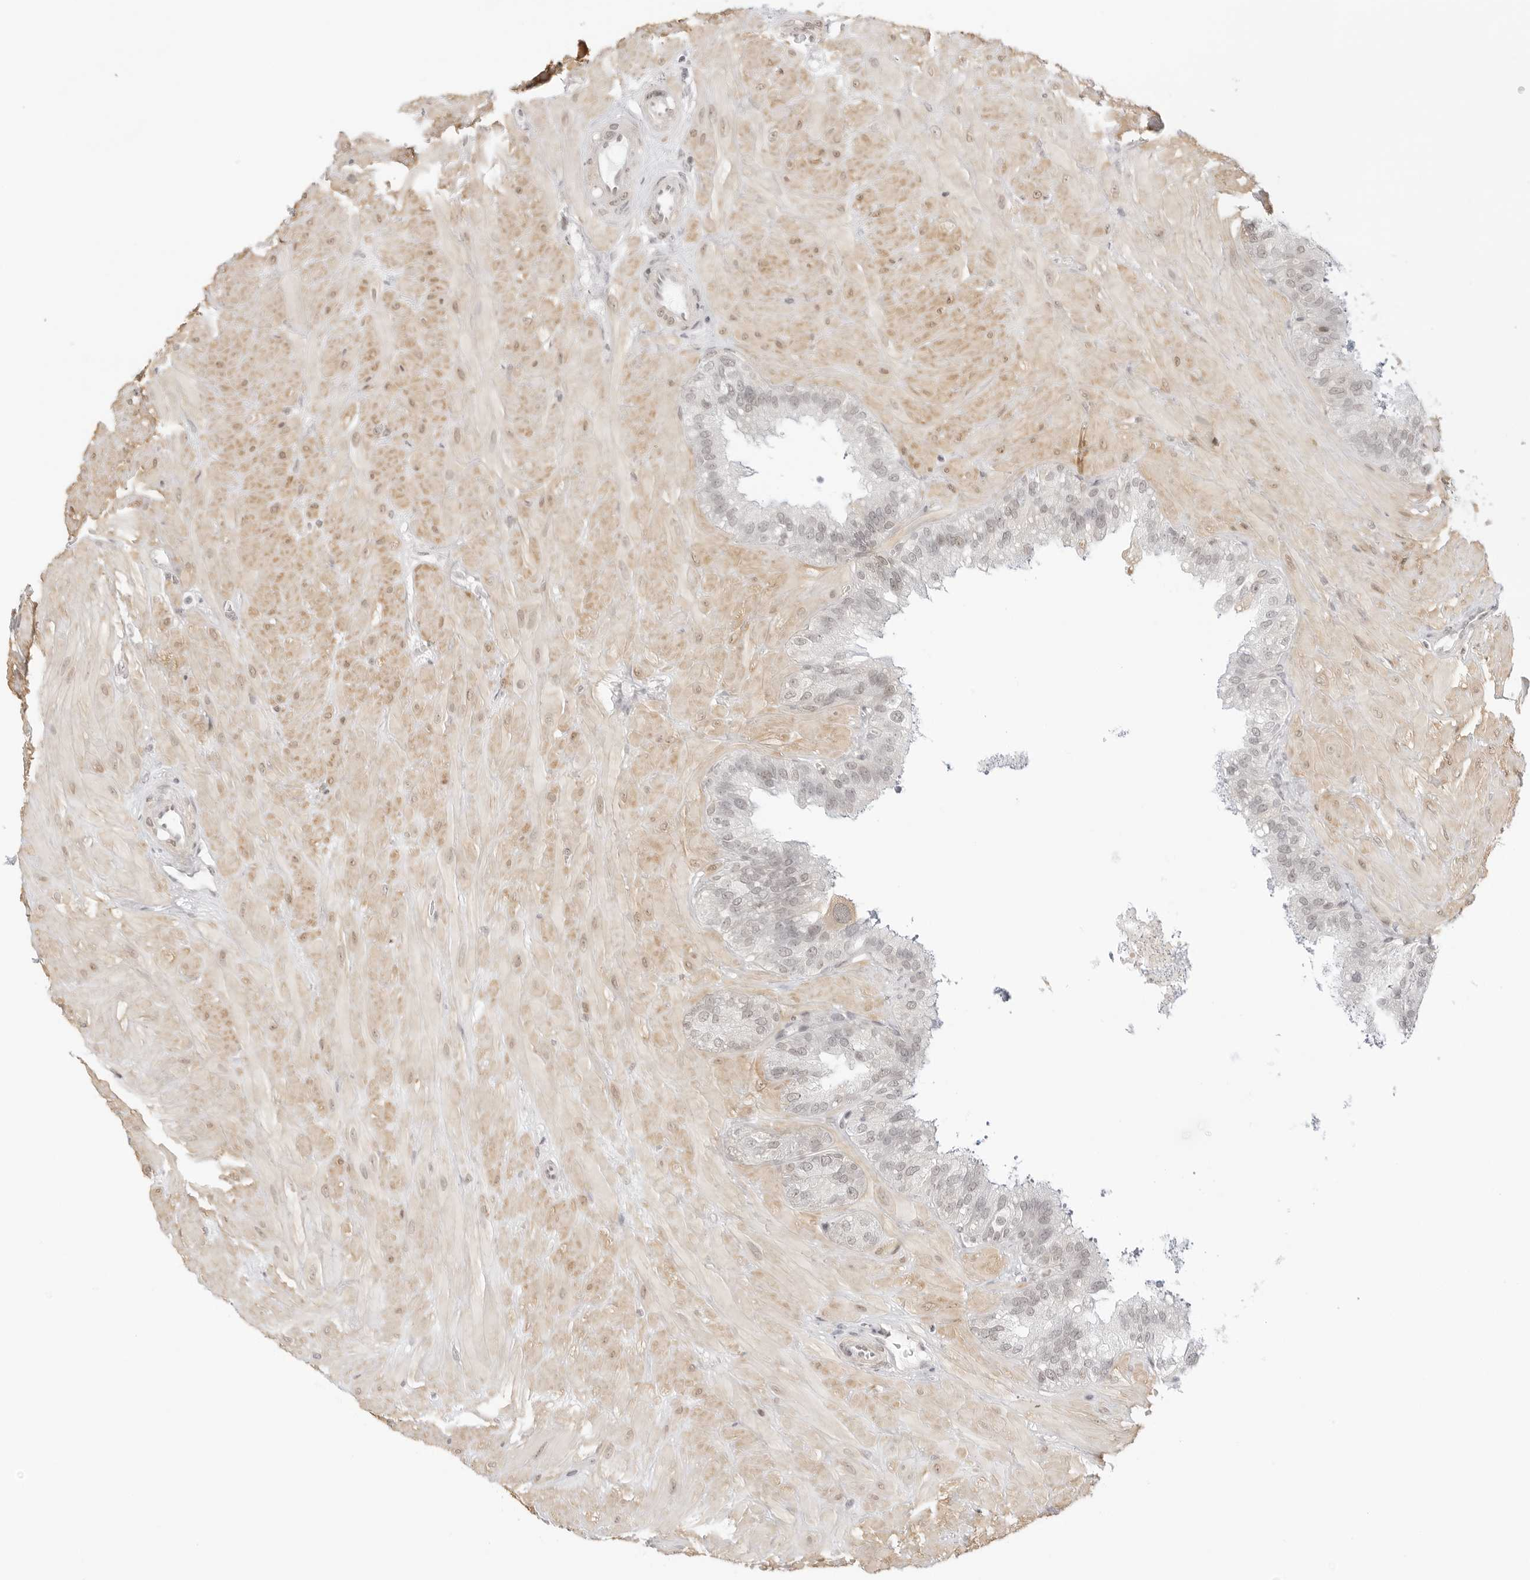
{"staining": {"intensity": "weak", "quantity": "<25%", "location": "nuclear"}, "tissue": "seminal vesicle", "cell_type": "Glandular cells", "image_type": "normal", "snomed": [{"axis": "morphology", "description": "Normal tissue, NOS"}, {"axis": "topography", "description": "Prostate"}, {"axis": "topography", "description": "Seminal veicle"}], "caption": "Seminal vesicle was stained to show a protein in brown. There is no significant expression in glandular cells.", "gene": "TCIM", "patient": {"sex": "male", "age": 51}}